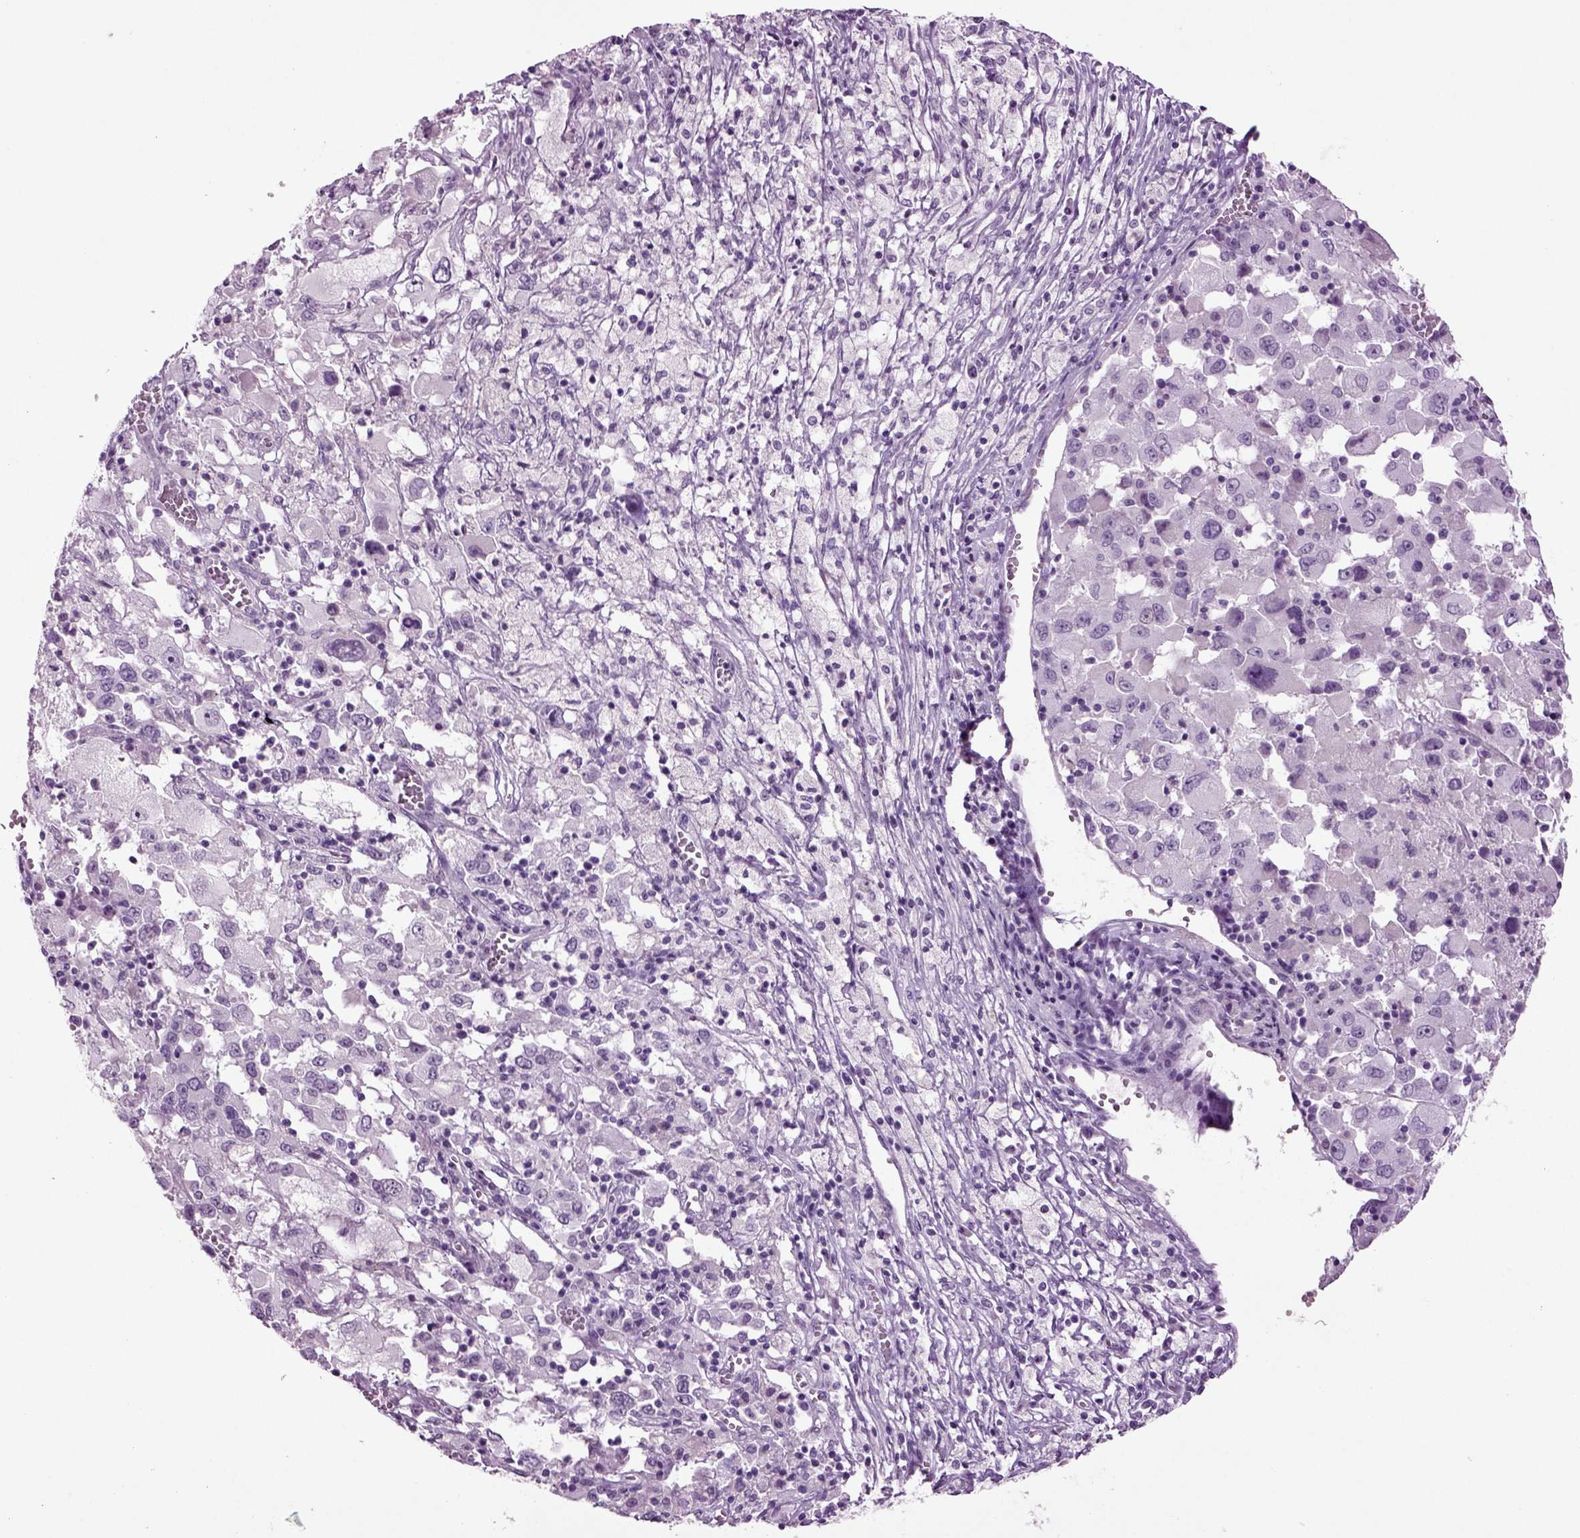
{"staining": {"intensity": "negative", "quantity": "none", "location": "none"}, "tissue": "melanoma", "cell_type": "Tumor cells", "image_type": "cancer", "snomed": [{"axis": "morphology", "description": "Malignant melanoma, Metastatic site"}, {"axis": "topography", "description": "Soft tissue"}], "caption": "Immunohistochemistry photomicrograph of melanoma stained for a protein (brown), which exhibits no staining in tumor cells.", "gene": "SLC17A6", "patient": {"sex": "male", "age": 50}}